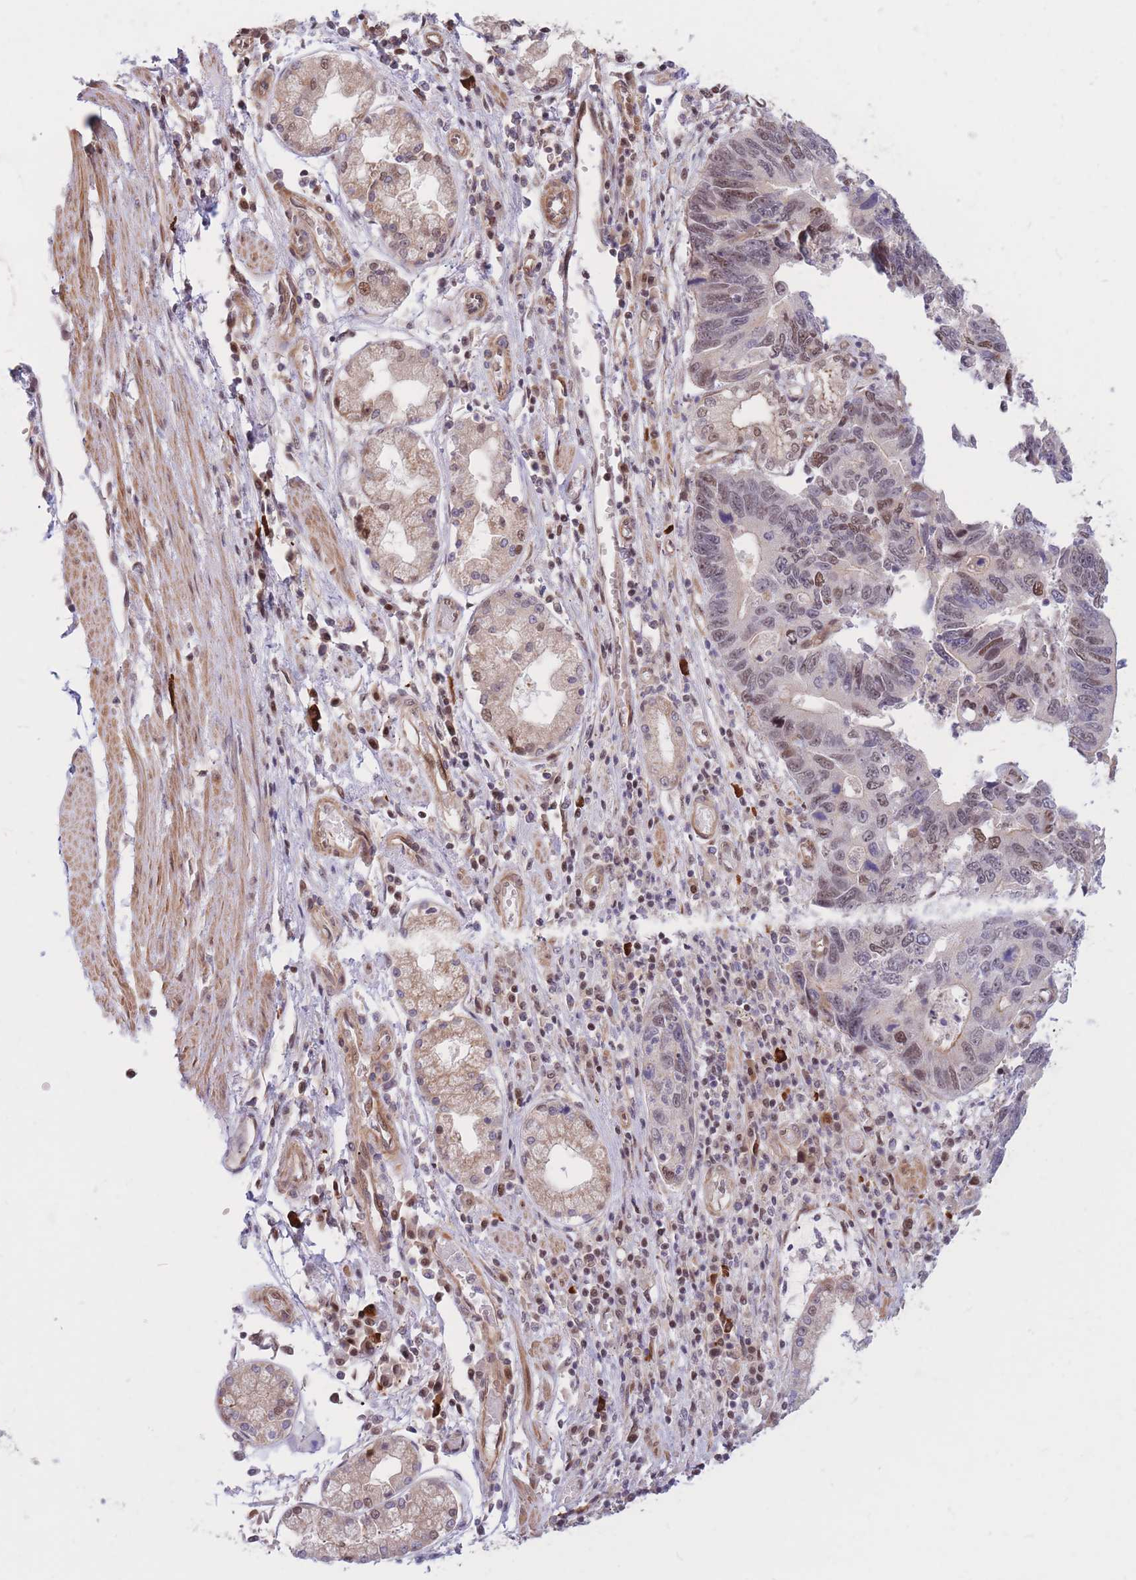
{"staining": {"intensity": "moderate", "quantity": "25%-75%", "location": "nuclear"}, "tissue": "stomach cancer", "cell_type": "Tumor cells", "image_type": "cancer", "snomed": [{"axis": "morphology", "description": "Adenocarcinoma, NOS"}, {"axis": "topography", "description": "Stomach"}], "caption": "There is medium levels of moderate nuclear positivity in tumor cells of stomach adenocarcinoma, as demonstrated by immunohistochemical staining (brown color).", "gene": "ERICH6B", "patient": {"sex": "male", "age": 59}}